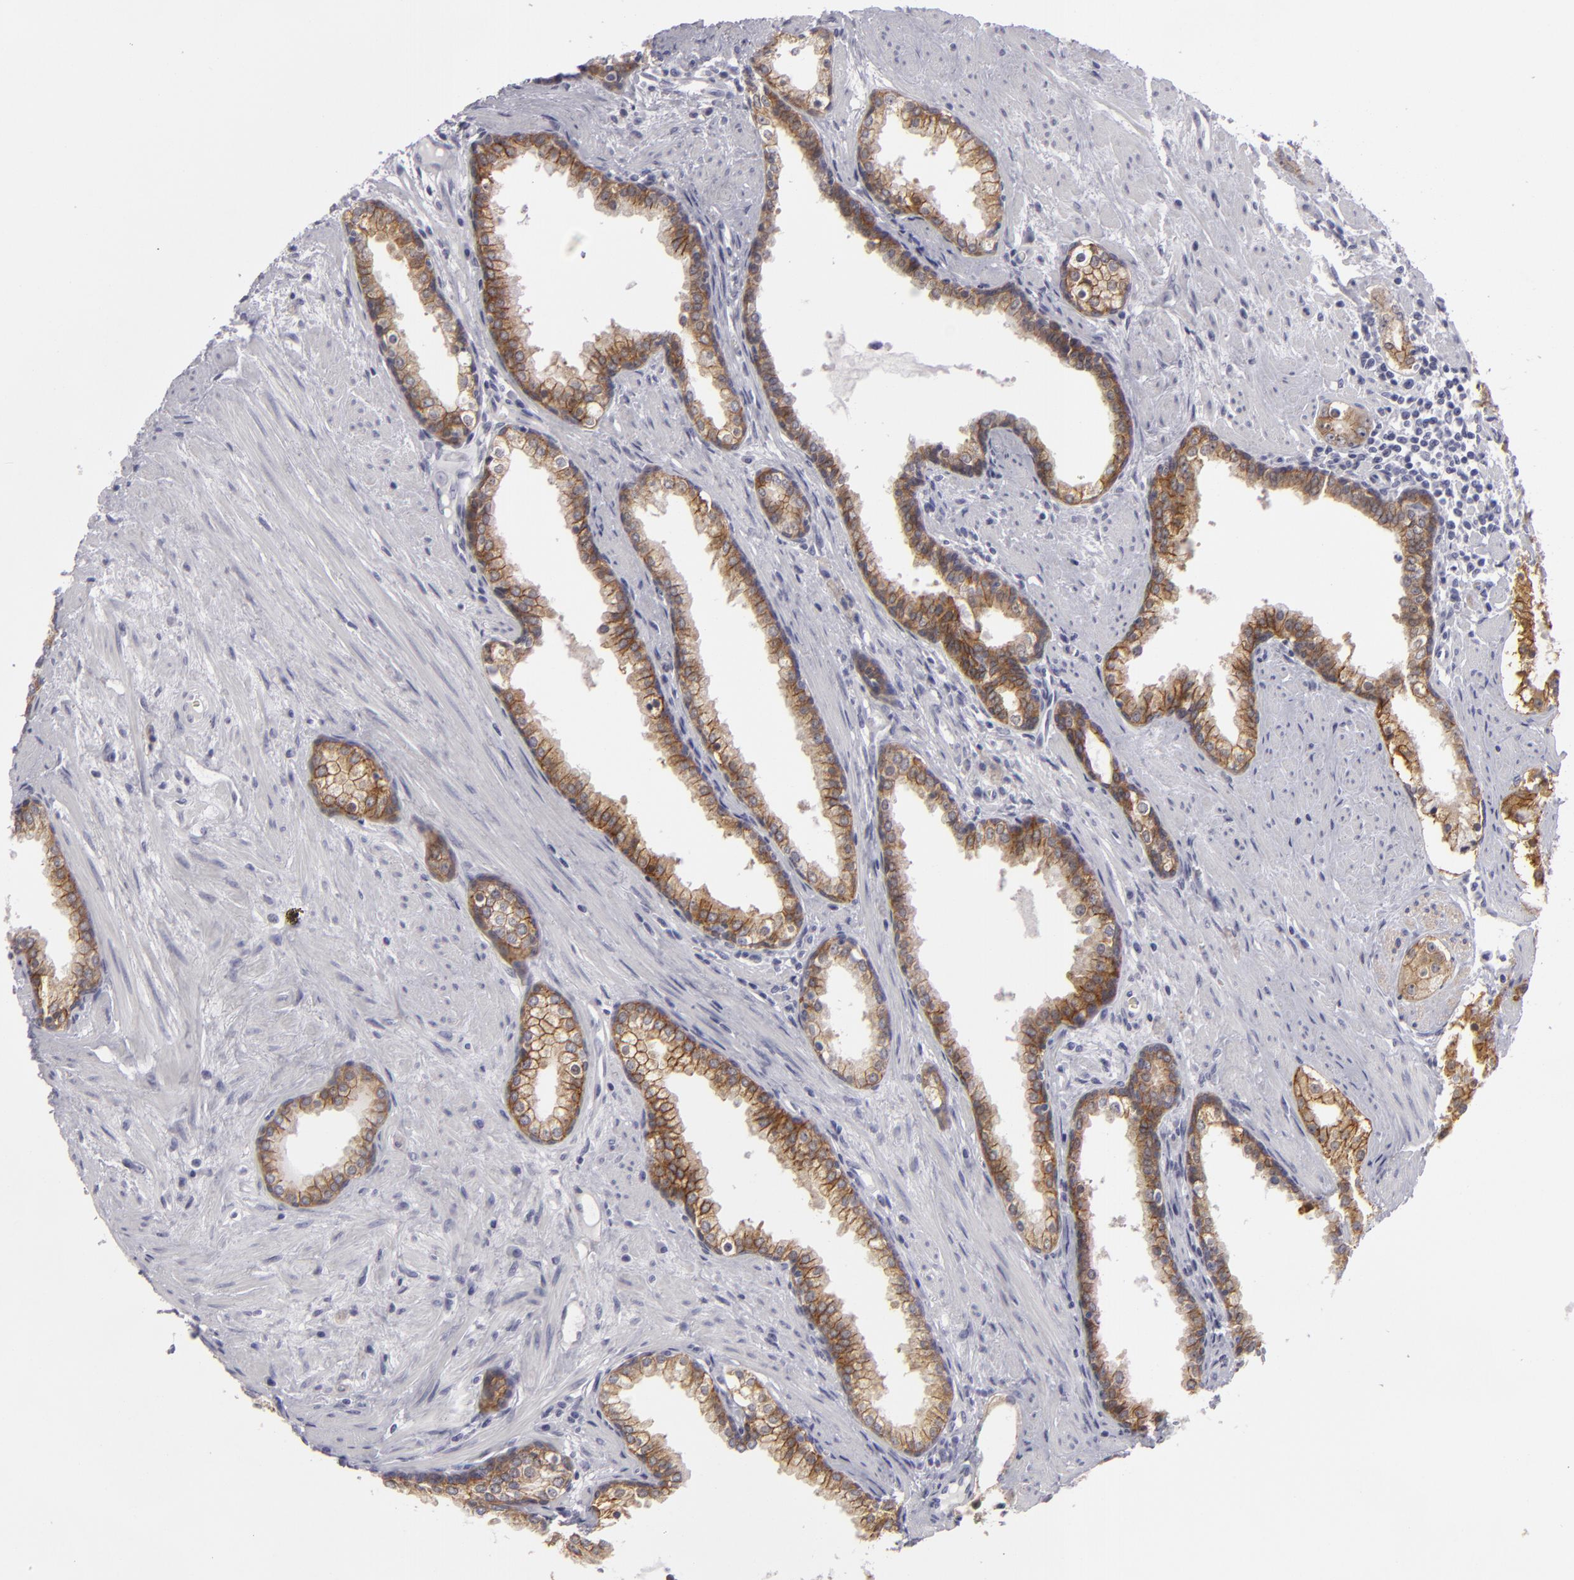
{"staining": {"intensity": "moderate", "quantity": ">75%", "location": "cytoplasmic/membranous"}, "tissue": "prostate cancer", "cell_type": "Tumor cells", "image_type": "cancer", "snomed": [{"axis": "morphology", "description": "Adenocarcinoma, Medium grade"}, {"axis": "topography", "description": "Prostate"}], "caption": "About >75% of tumor cells in medium-grade adenocarcinoma (prostate) demonstrate moderate cytoplasmic/membranous protein expression as visualized by brown immunohistochemical staining.", "gene": "JUP", "patient": {"sex": "male", "age": 73}}